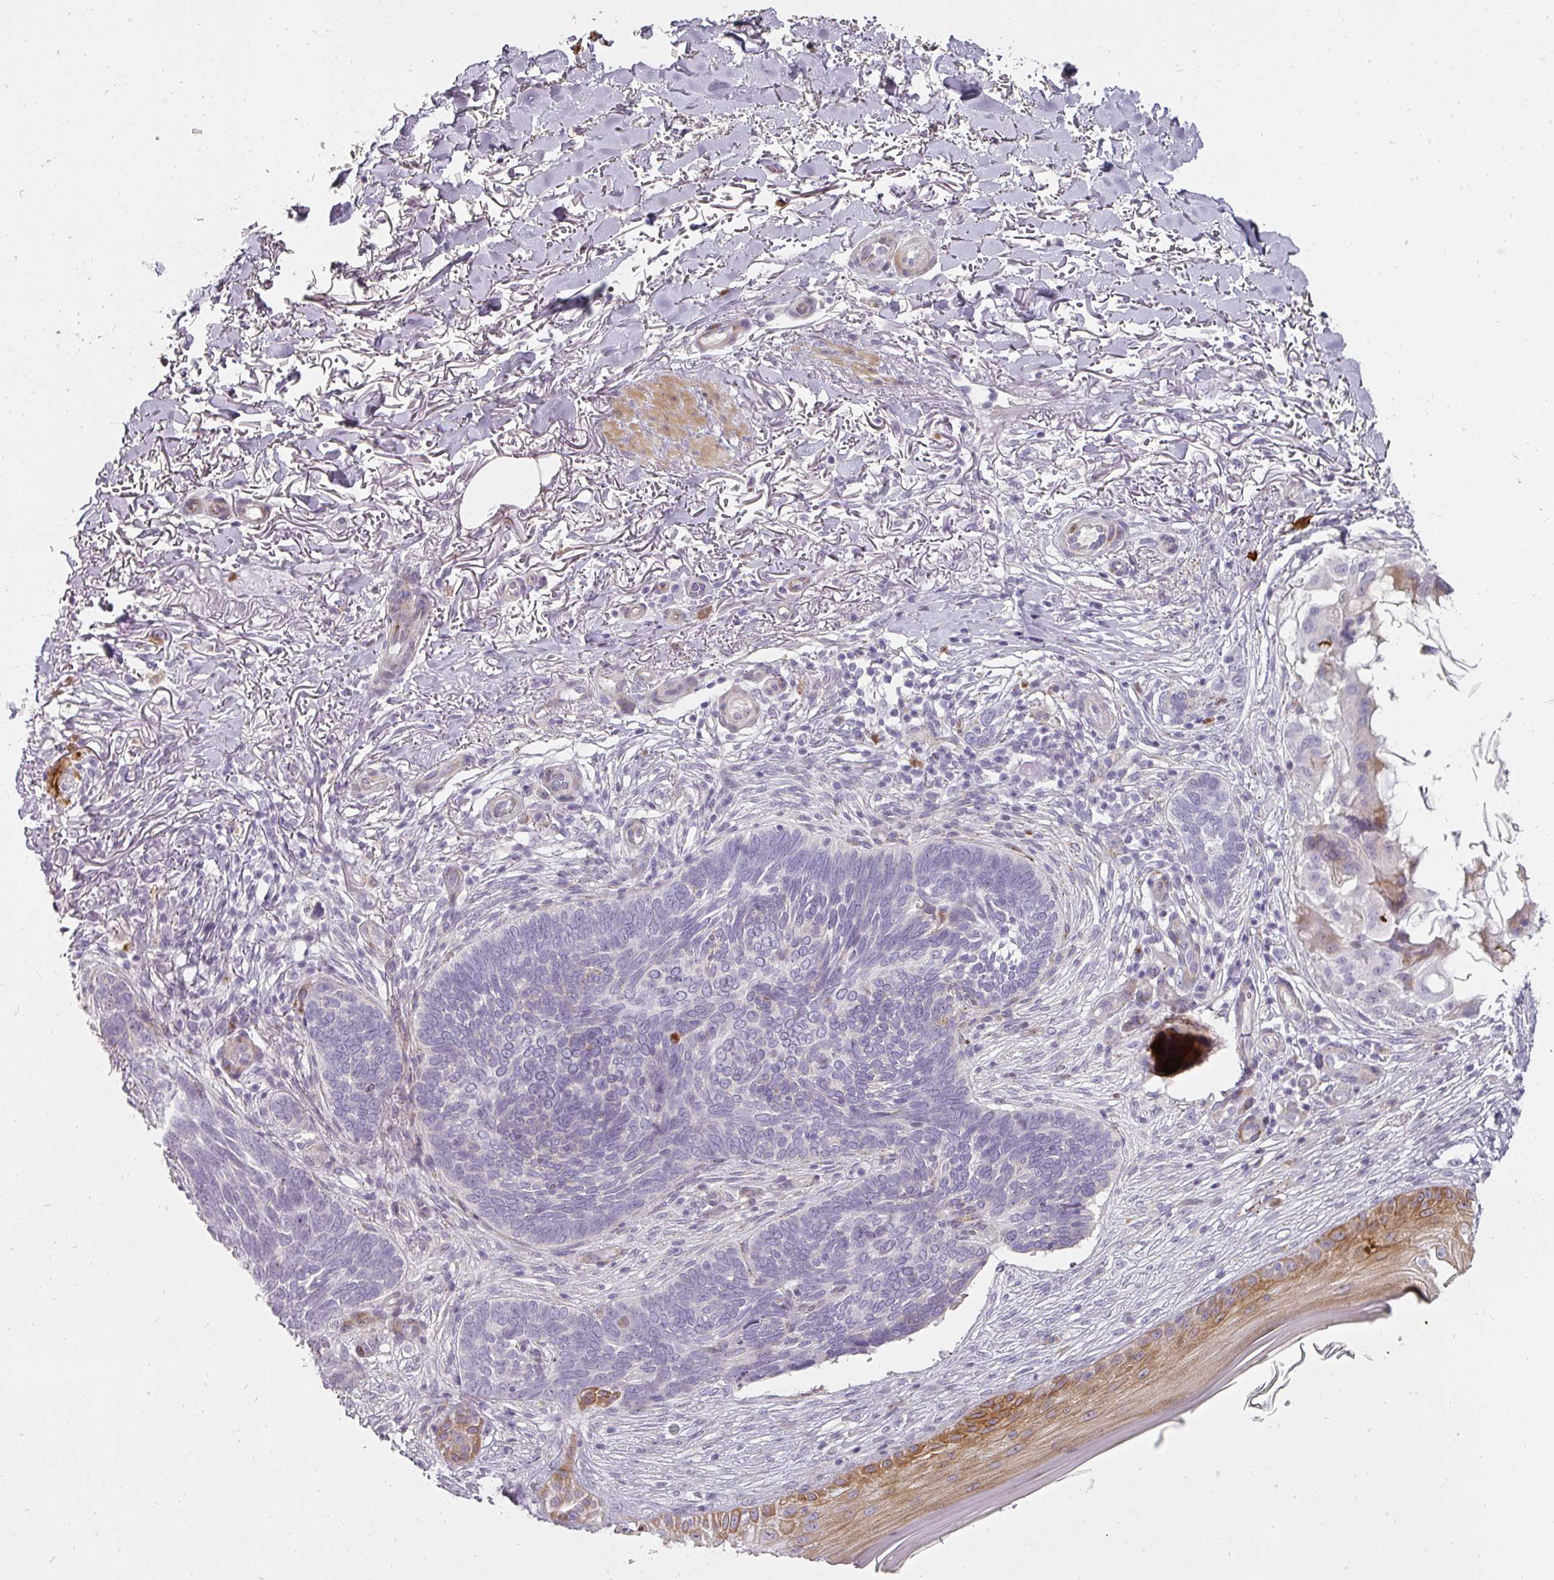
{"staining": {"intensity": "negative", "quantity": "none", "location": "none"}, "tissue": "skin cancer", "cell_type": "Tumor cells", "image_type": "cancer", "snomed": [{"axis": "morphology", "description": "Normal tissue, NOS"}, {"axis": "morphology", "description": "Basal cell carcinoma"}, {"axis": "topography", "description": "Skin"}], "caption": "Immunohistochemistry (IHC) histopathology image of human skin basal cell carcinoma stained for a protein (brown), which displays no expression in tumor cells. (DAB (3,3'-diaminobenzidine) immunohistochemistry (IHC) with hematoxylin counter stain).", "gene": "BIK", "patient": {"sex": "female", "age": 67}}